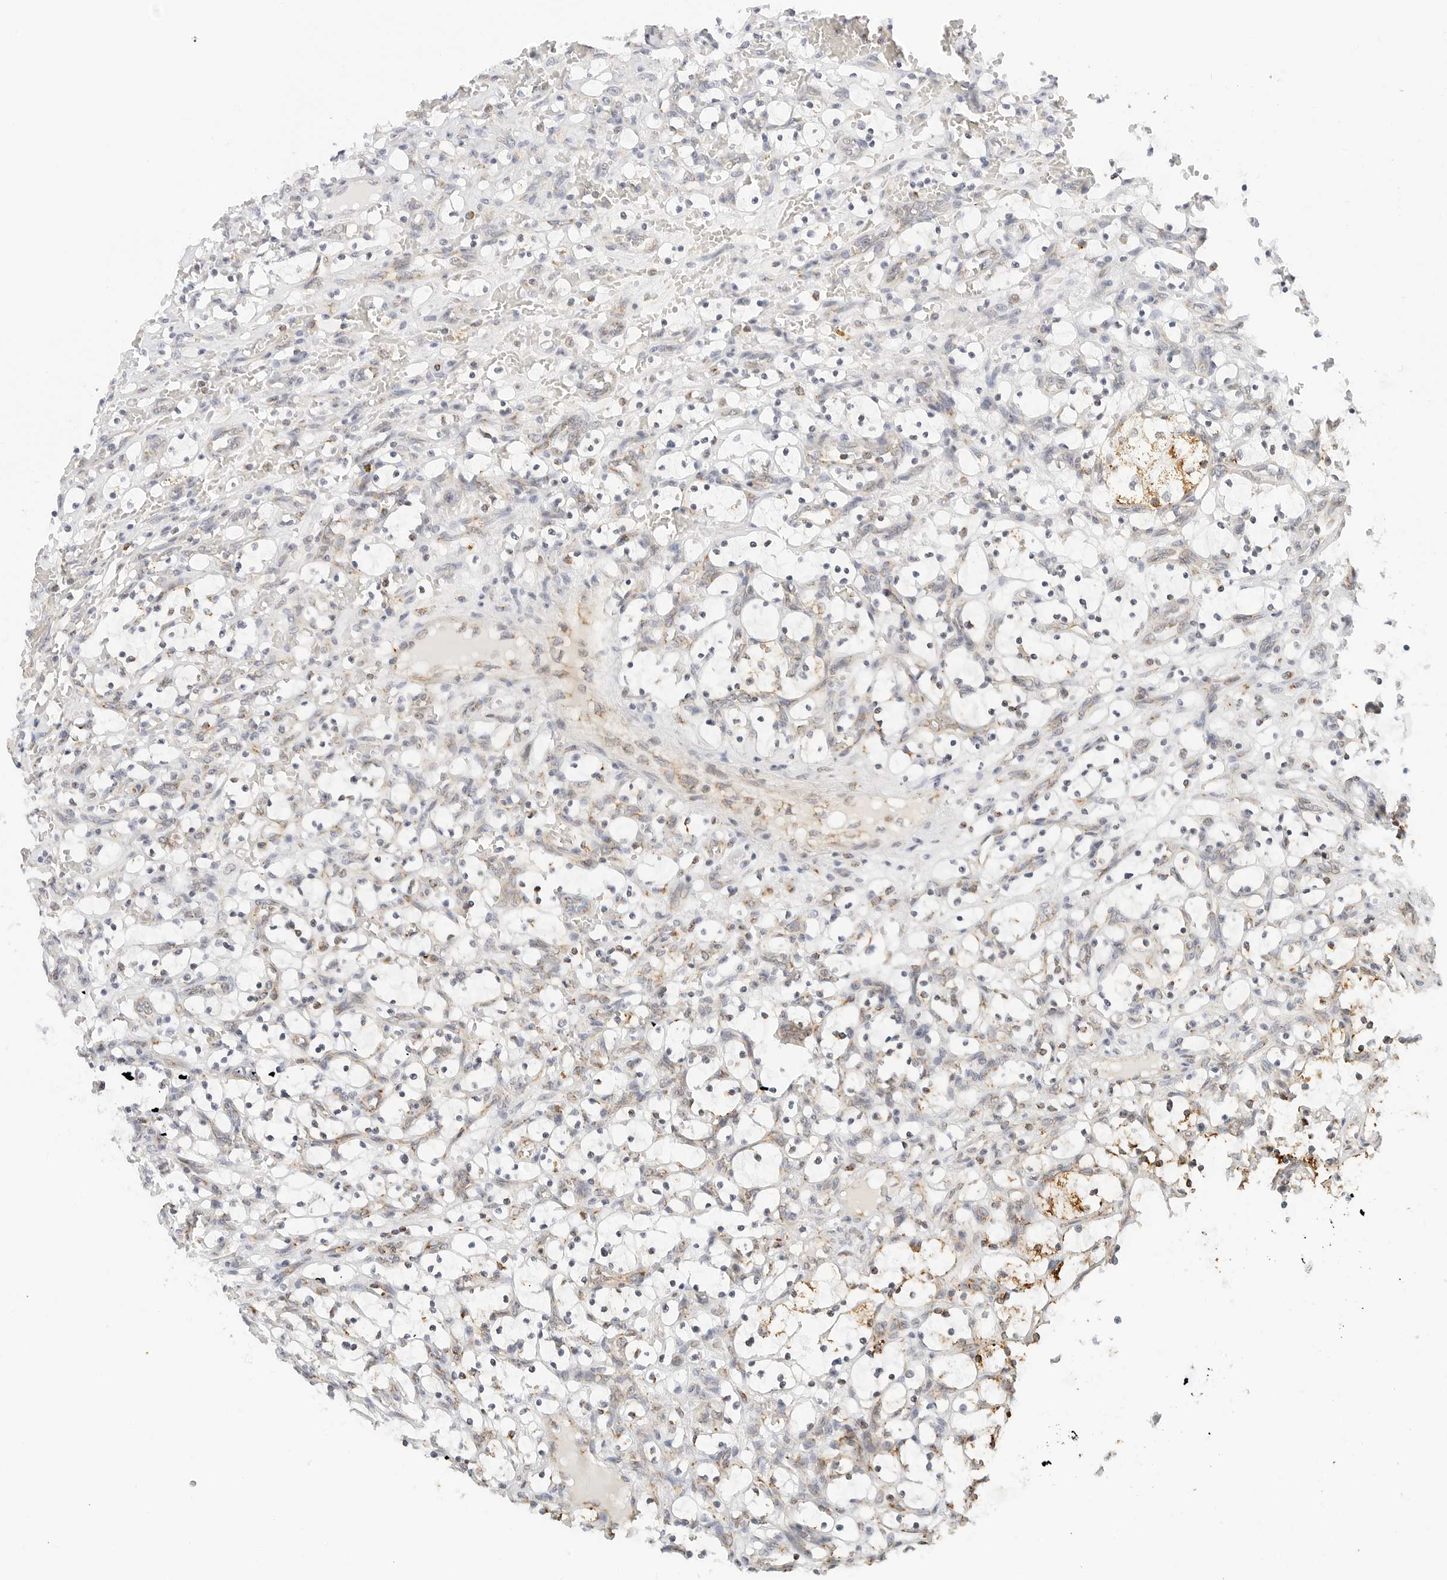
{"staining": {"intensity": "moderate", "quantity": "<25%", "location": "cytoplasmic/membranous"}, "tissue": "renal cancer", "cell_type": "Tumor cells", "image_type": "cancer", "snomed": [{"axis": "morphology", "description": "Adenocarcinoma, NOS"}, {"axis": "topography", "description": "Kidney"}], "caption": "A brown stain shows moderate cytoplasmic/membranous expression of a protein in human renal cancer tumor cells.", "gene": "ATL1", "patient": {"sex": "female", "age": 69}}